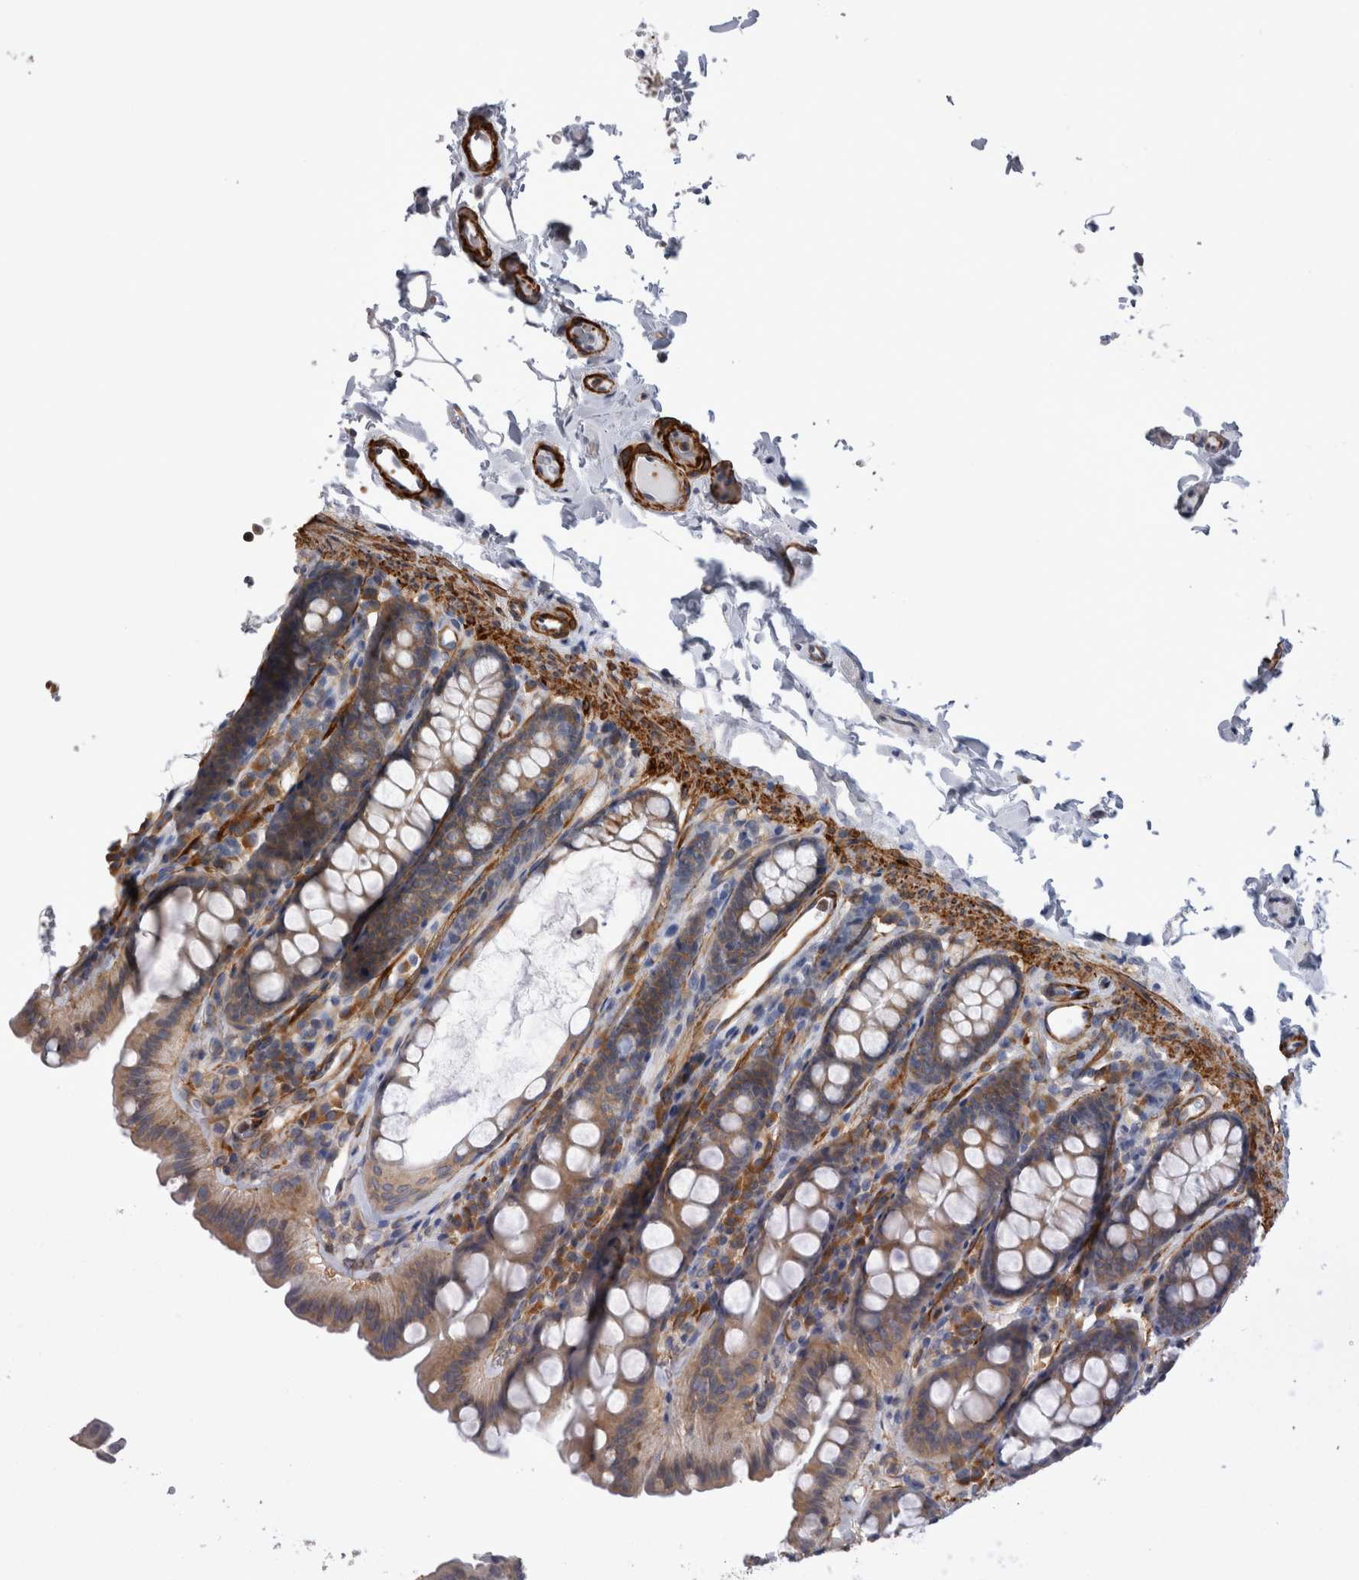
{"staining": {"intensity": "moderate", "quantity": ">75%", "location": "cytoplasmic/membranous"}, "tissue": "colon", "cell_type": "Endothelial cells", "image_type": "normal", "snomed": [{"axis": "morphology", "description": "Normal tissue, NOS"}, {"axis": "topography", "description": "Colon"}, {"axis": "topography", "description": "Peripheral nerve tissue"}], "caption": "Colon stained with DAB (3,3'-diaminobenzidine) immunohistochemistry (IHC) shows medium levels of moderate cytoplasmic/membranous expression in about >75% of endothelial cells.", "gene": "EPRS1", "patient": {"sex": "female", "age": 61}}